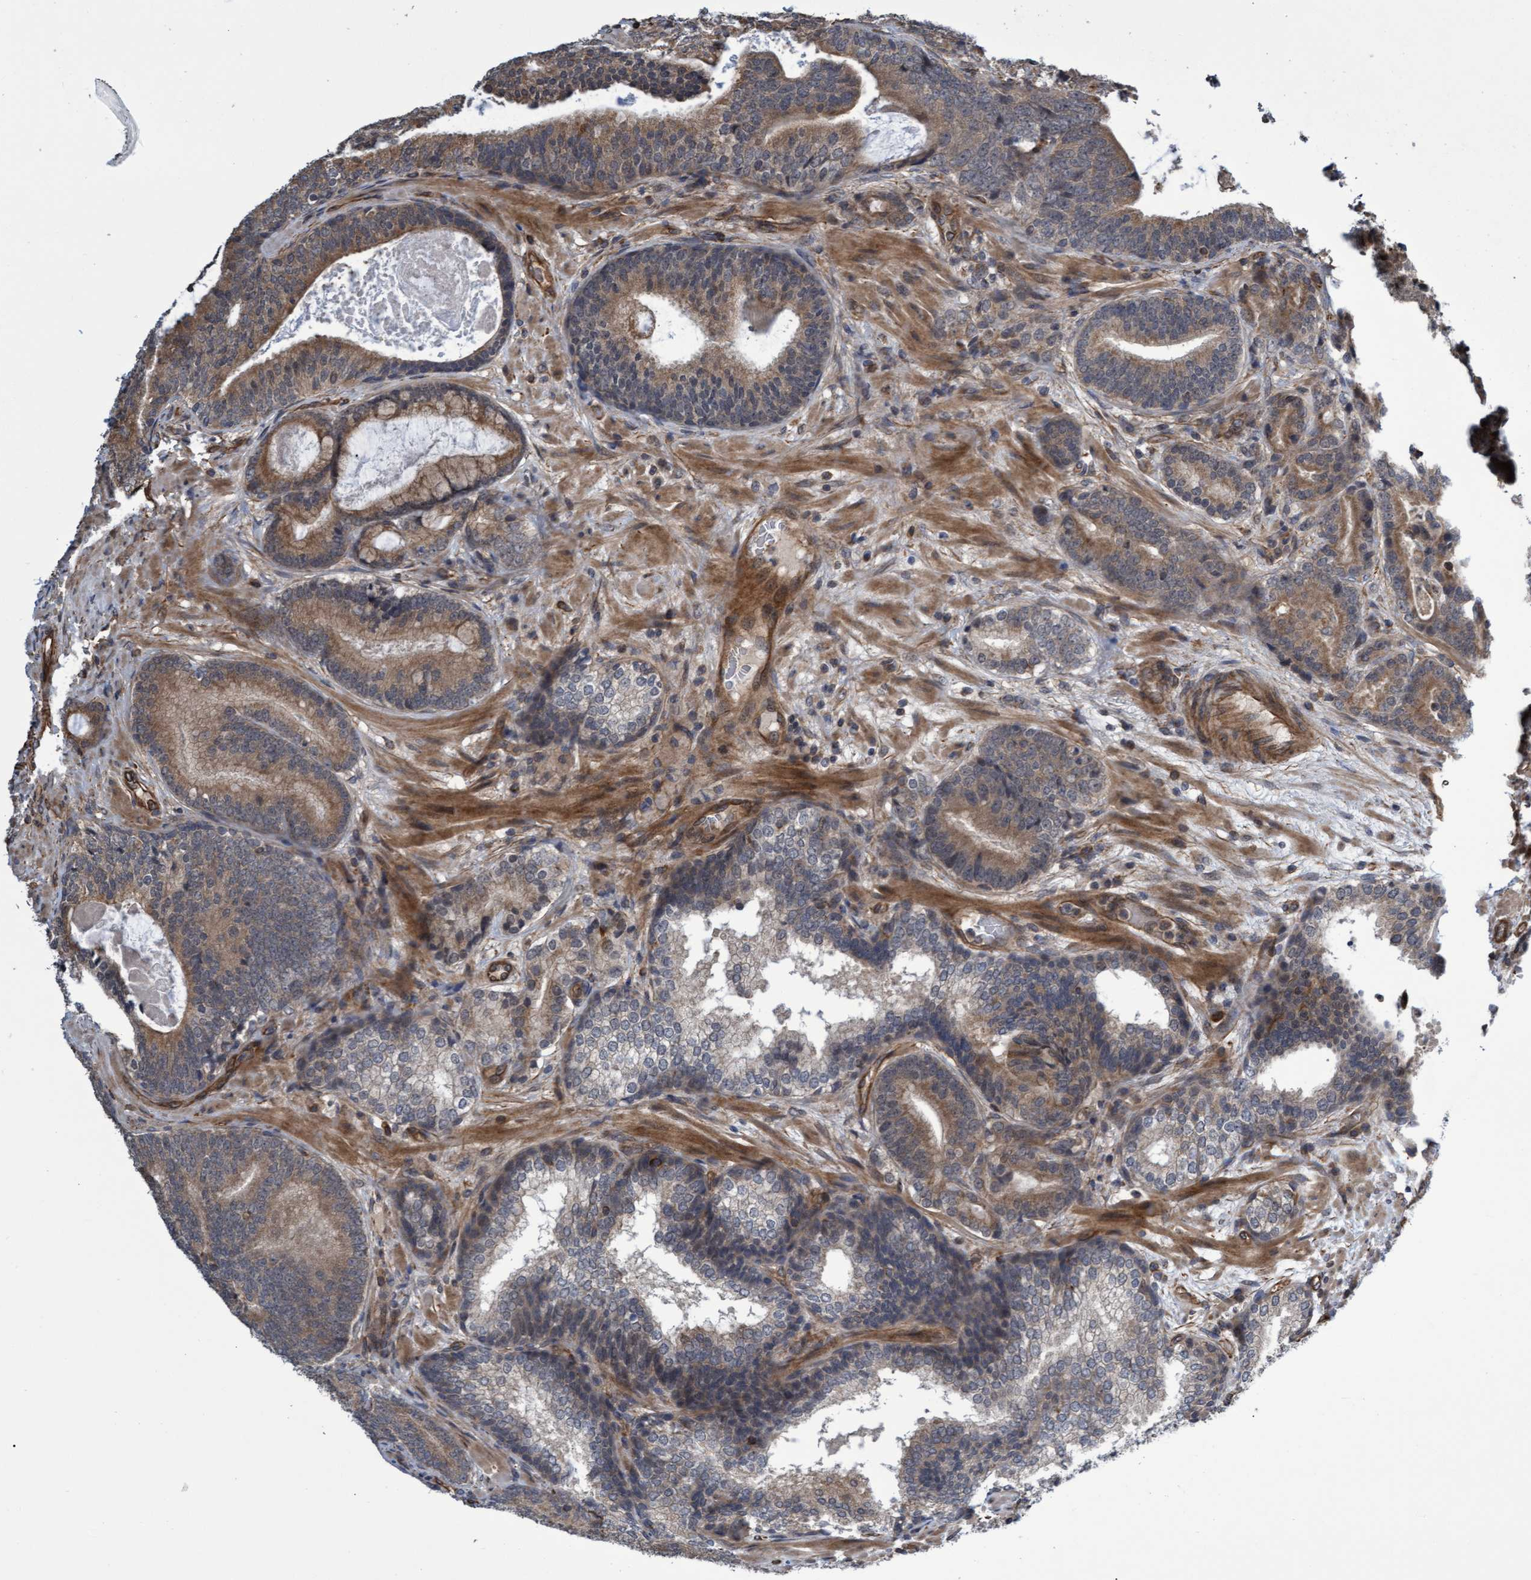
{"staining": {"intensity": "moderate", "quantity": "25%-75%", "location": "cytoplasmic/membranous"}, "tissue": "prostate cancer", "cell_type": "Tumor cells", "image_type": "cancer", "snomed": [{"axis": "morphology", "description": "Adenocarcinoma, High grade"}, {"axis": "topography", "description": "Prostate"}], "caption": "DAB (3,3'-diaminobenzidine) immunohistochemical staining of prostate cancer (high-grade adenocarcinoma) displays moderate cytoplasmic/membranous protein expression in approximately 25%-75% of tumor cells.", "gene": "TNFRSF10B", "patient": {"sex": "male", "age": 55}}